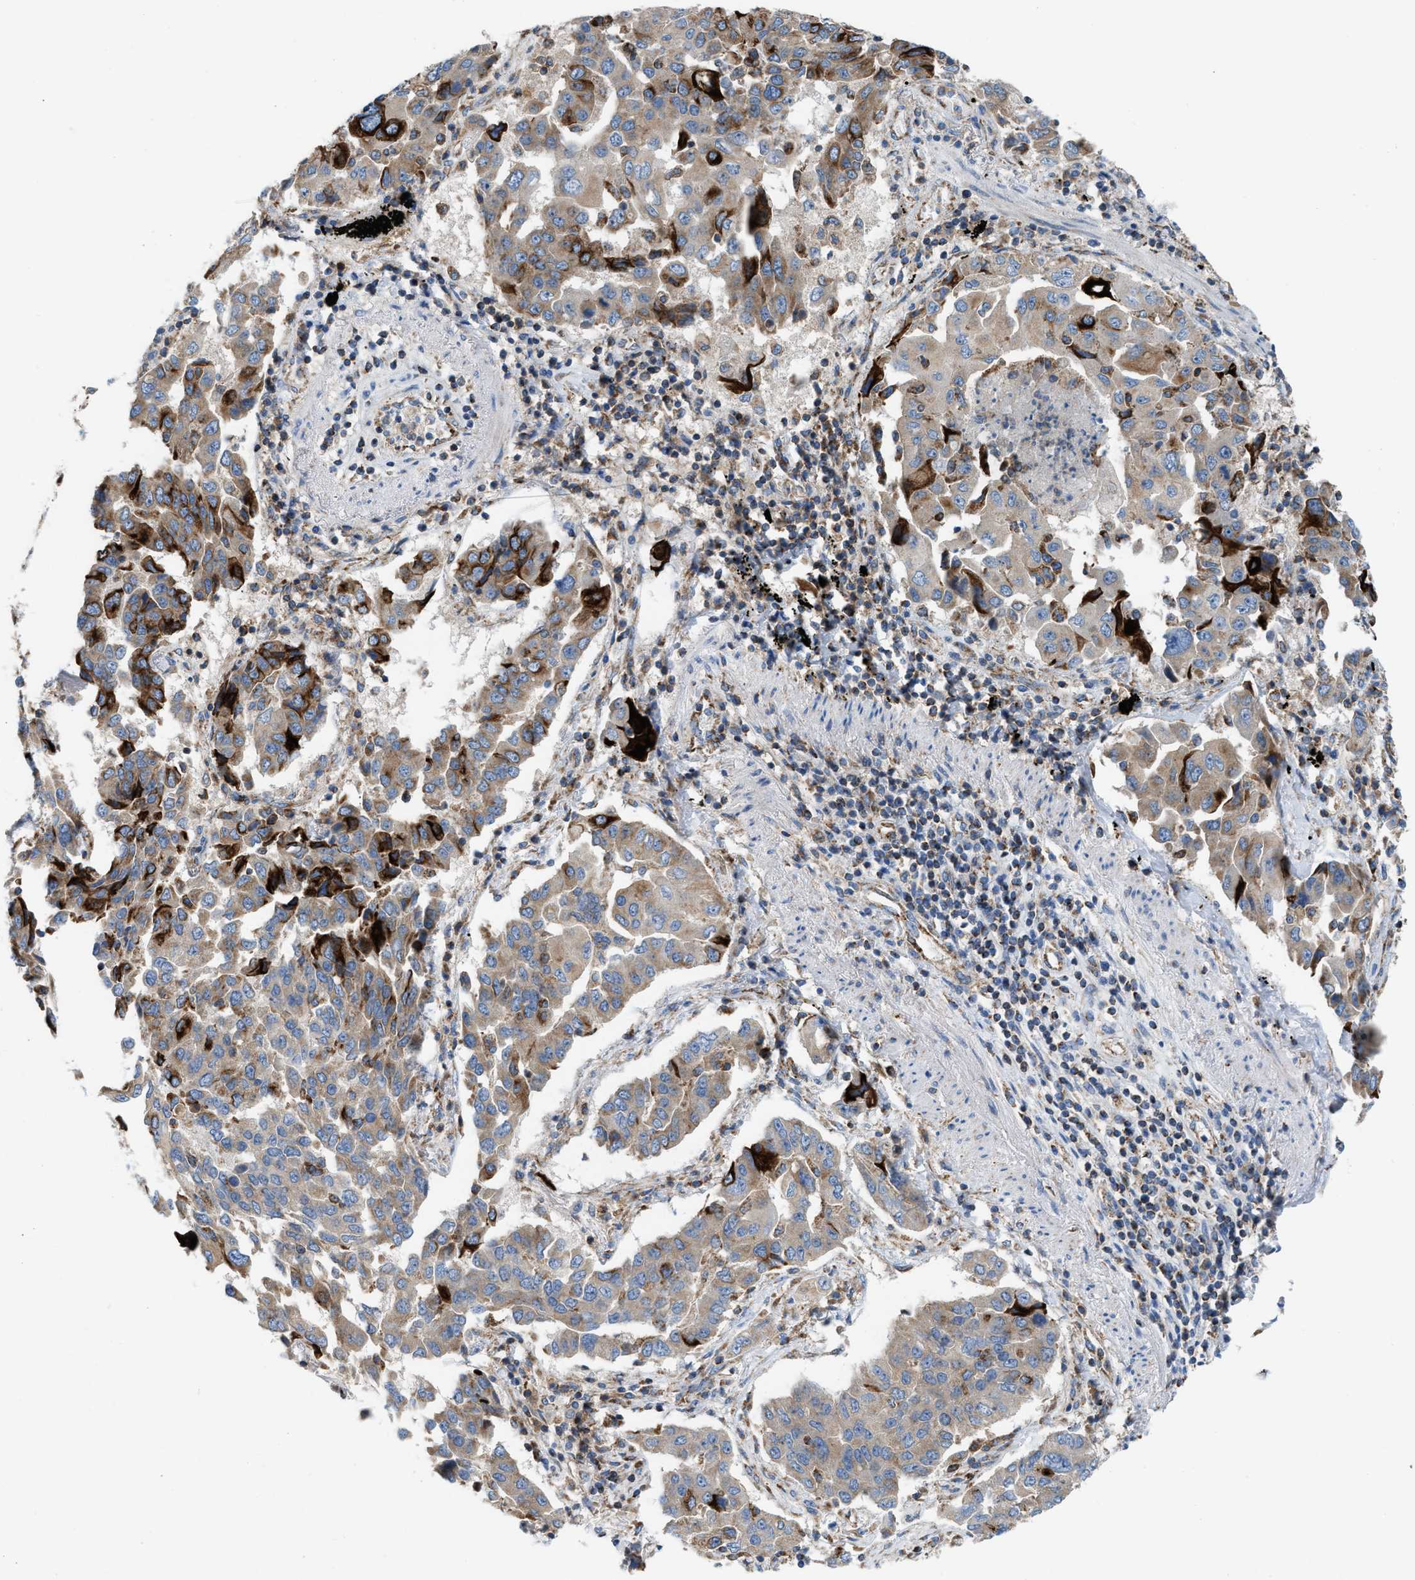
{"staining": {"intensity": "strong", "quantity": "<25%", "location": "cytoplasmic/membranous"}, "tissue": "lung cancer", "cell_type": "Tumor cells", "image_type": "cancer", "snomed": [{"axis": "morphology", "description": "Adenocarcinoma, NOS"}, {"axis": "topography", "description": "Lung"}], "caption": "Tumor cells display medium levels of strong cytoplasmic/membranous positivity in about <25% of cells in lung adenocarcinoma. The staining is performed using DAB (3,3'-diaminobenzidine) brown chromogen to label protein expression. The nuclei are counter-stained blue using hematoxylin.", "gene": "TBC1D15", "patient": {"sex": "female", "age": 65}}